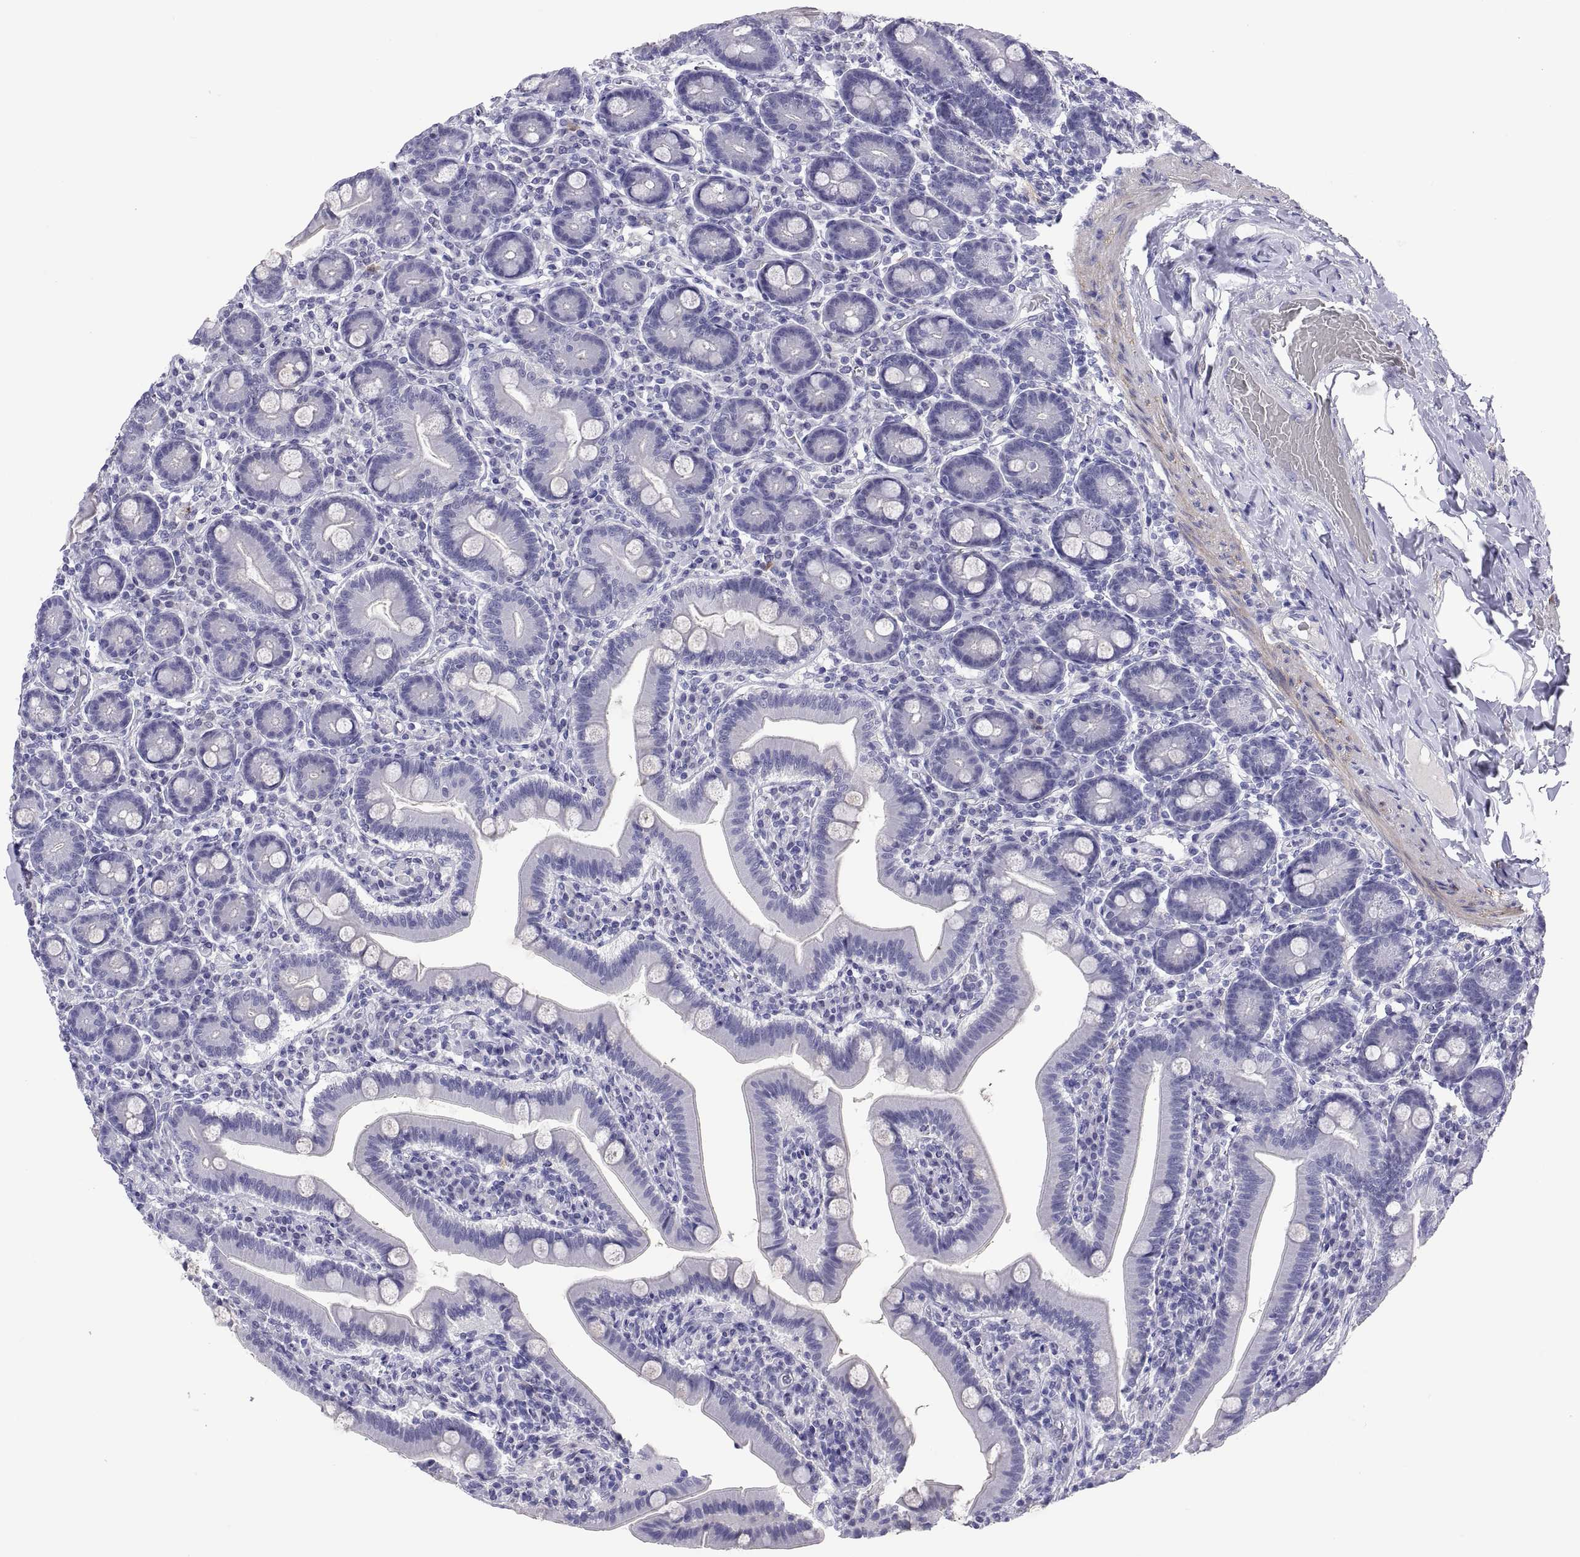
{"staining": {"intensity": "negative", "quantity": "none", "location": "none"}, "tissue": "small intestine", "cell_type": "Glandular cells", "image_type": "normal", "snomed": [{"axis": "morphology", "description": "Normal tissue, NOS"}, {"axis": "topography", "description": "Small intestine"}], "caption": "An IHC micrograph of normal small intestine is shown. There is no staining in glandular cells of small intestine. (Brightfield microscopy of DAB (3,3'-diaminobenzidine) IHC at high magnification).", "gene": "CHCT1", "patient": {"sex": "male", "age": 66}}